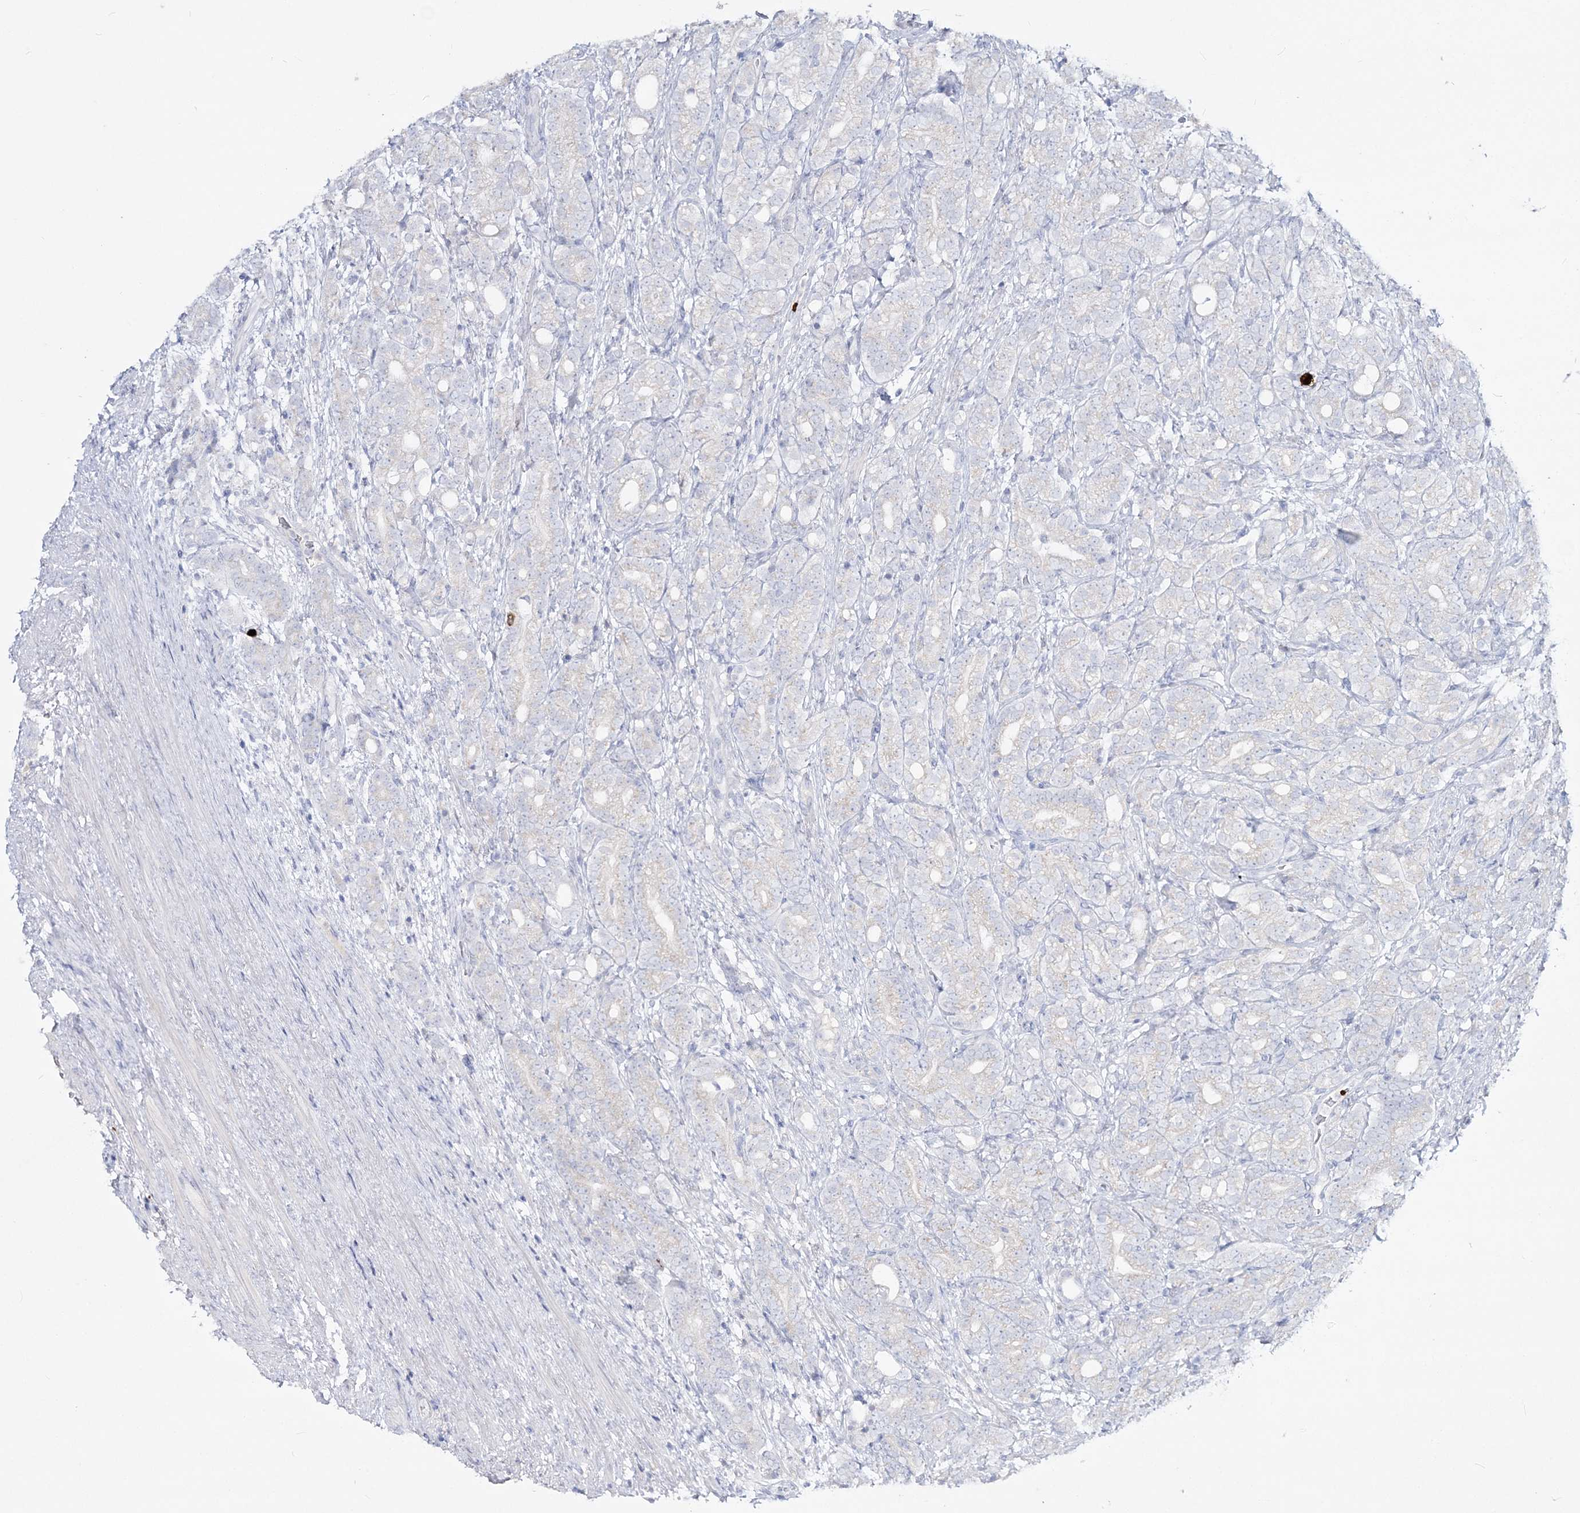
{"staining": {"intensity": "negative", "quantity": "none", "location": "none"}, "tissue": "prostate cancer", "cell_type": "Tumor cells", "image_type": "cancer", "snomed": [{"axis": "morphology", "description": "Adenocarcinoma, High grade"}, {"axis": "topography", "description": "Prostate"}], "caption": "Immunohistochemistry (IHC) image of high-grade adenocarcinoma (prostate) stained for a protein (brown), which reveals no expression in tumor cells. (DAB IHC with hematoxylin counter stain).", "gene": "WDSUB1", "patient": {"sex": "male", "age": 57}}